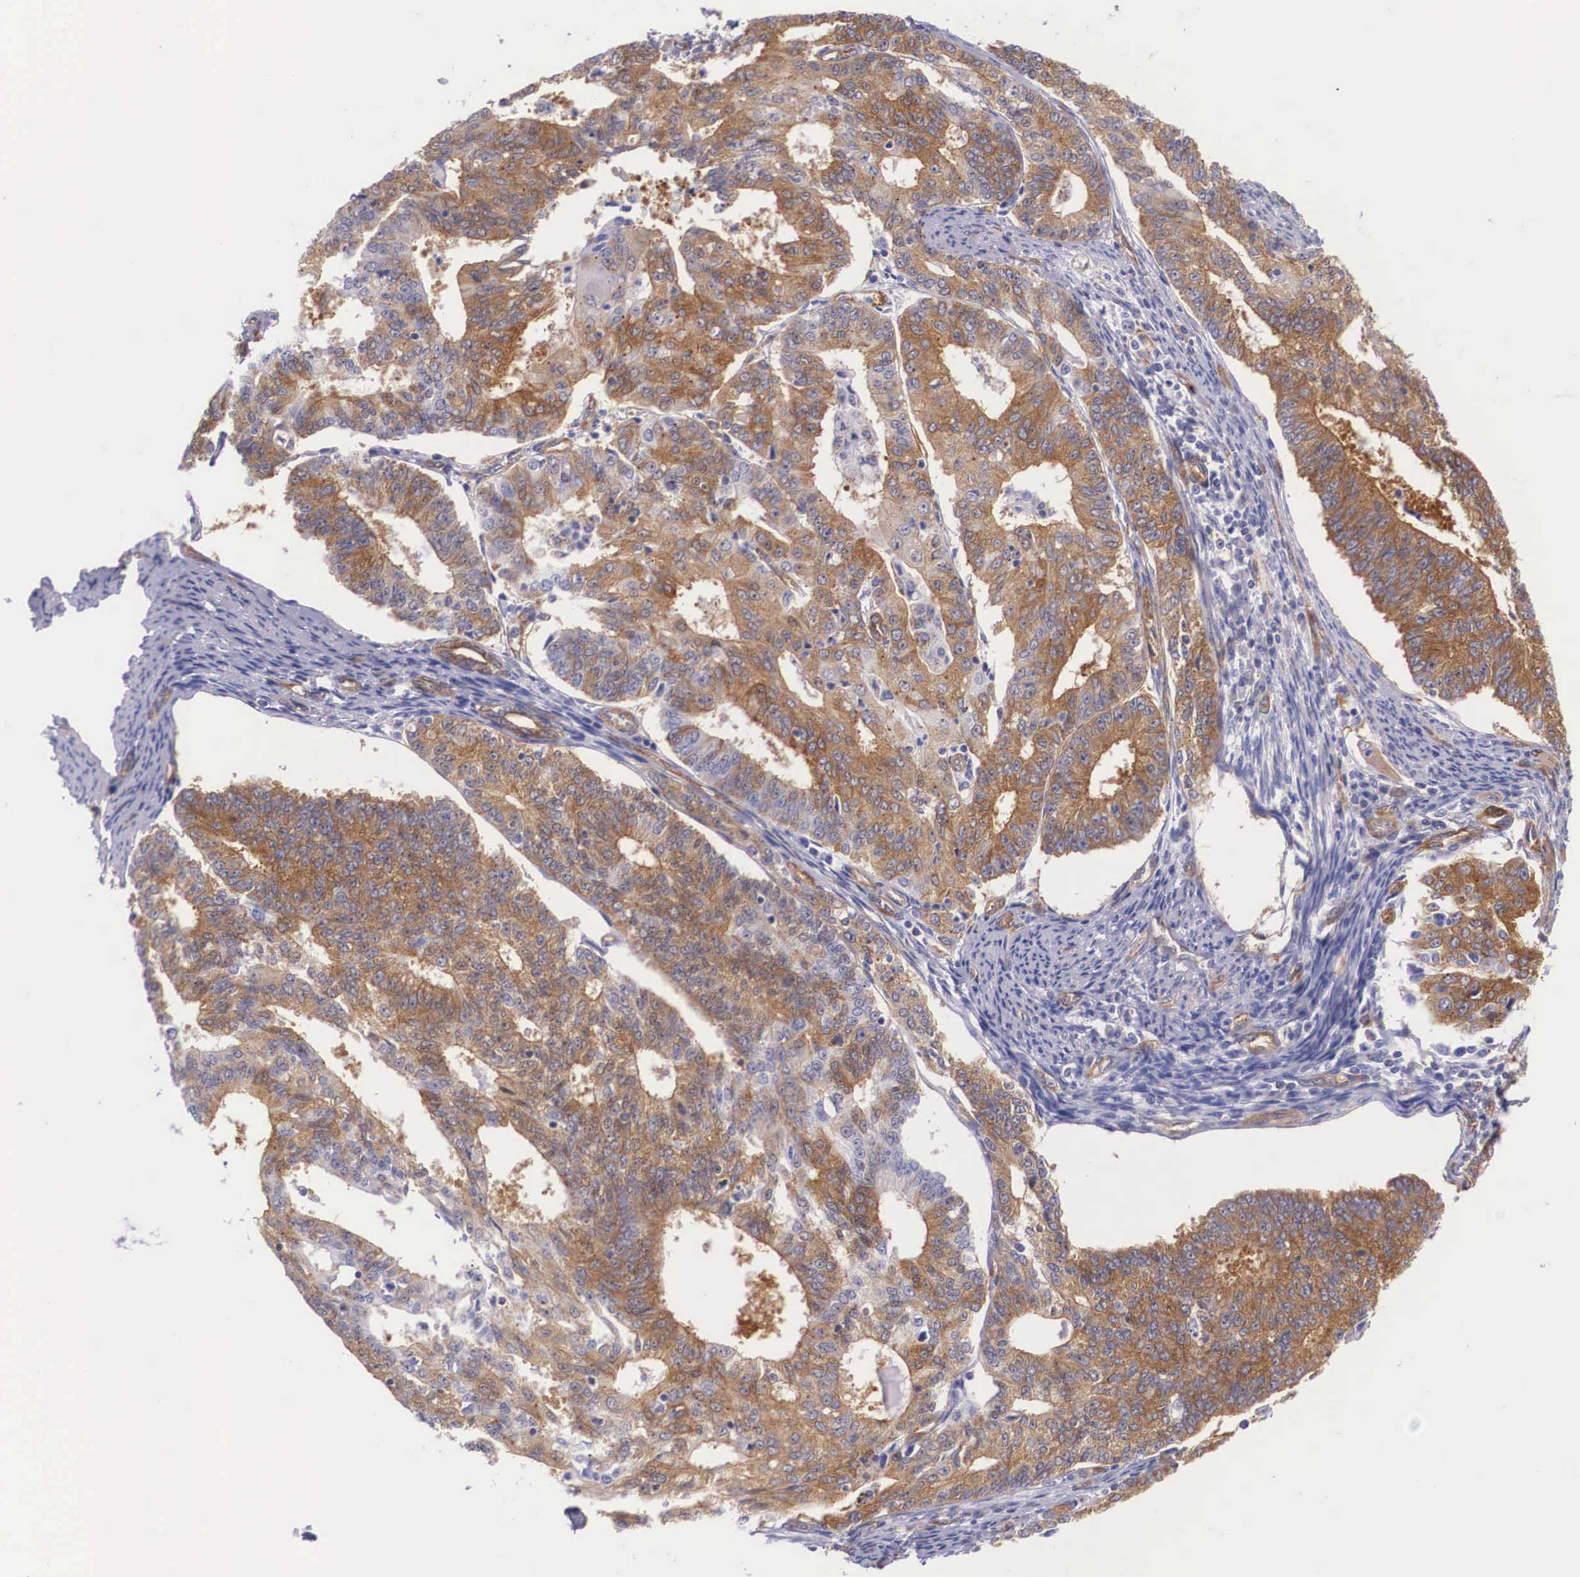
{"staining": {"intensity": "strong", "quantity": ">75%", "location": "cytoplasmic/membranous"}, "tissue": "endometrial cancer", "cell_type": "Tumor cells", "image_type": "cancer", "snomed": [{"axis": "morphology", "description": "Adenocarcinoma, NOS"}, {"axis": "topography", "description": "Endometrium"}], "caption": "Endometrial adenocarcinoma was stained to show a protein in brown. There is high levels of strong cytoplasmic/membranous staining in approximately >75% of tumor cells.", "gene": "BCAR1", "patient": {"sex": "female", "age": 56}}